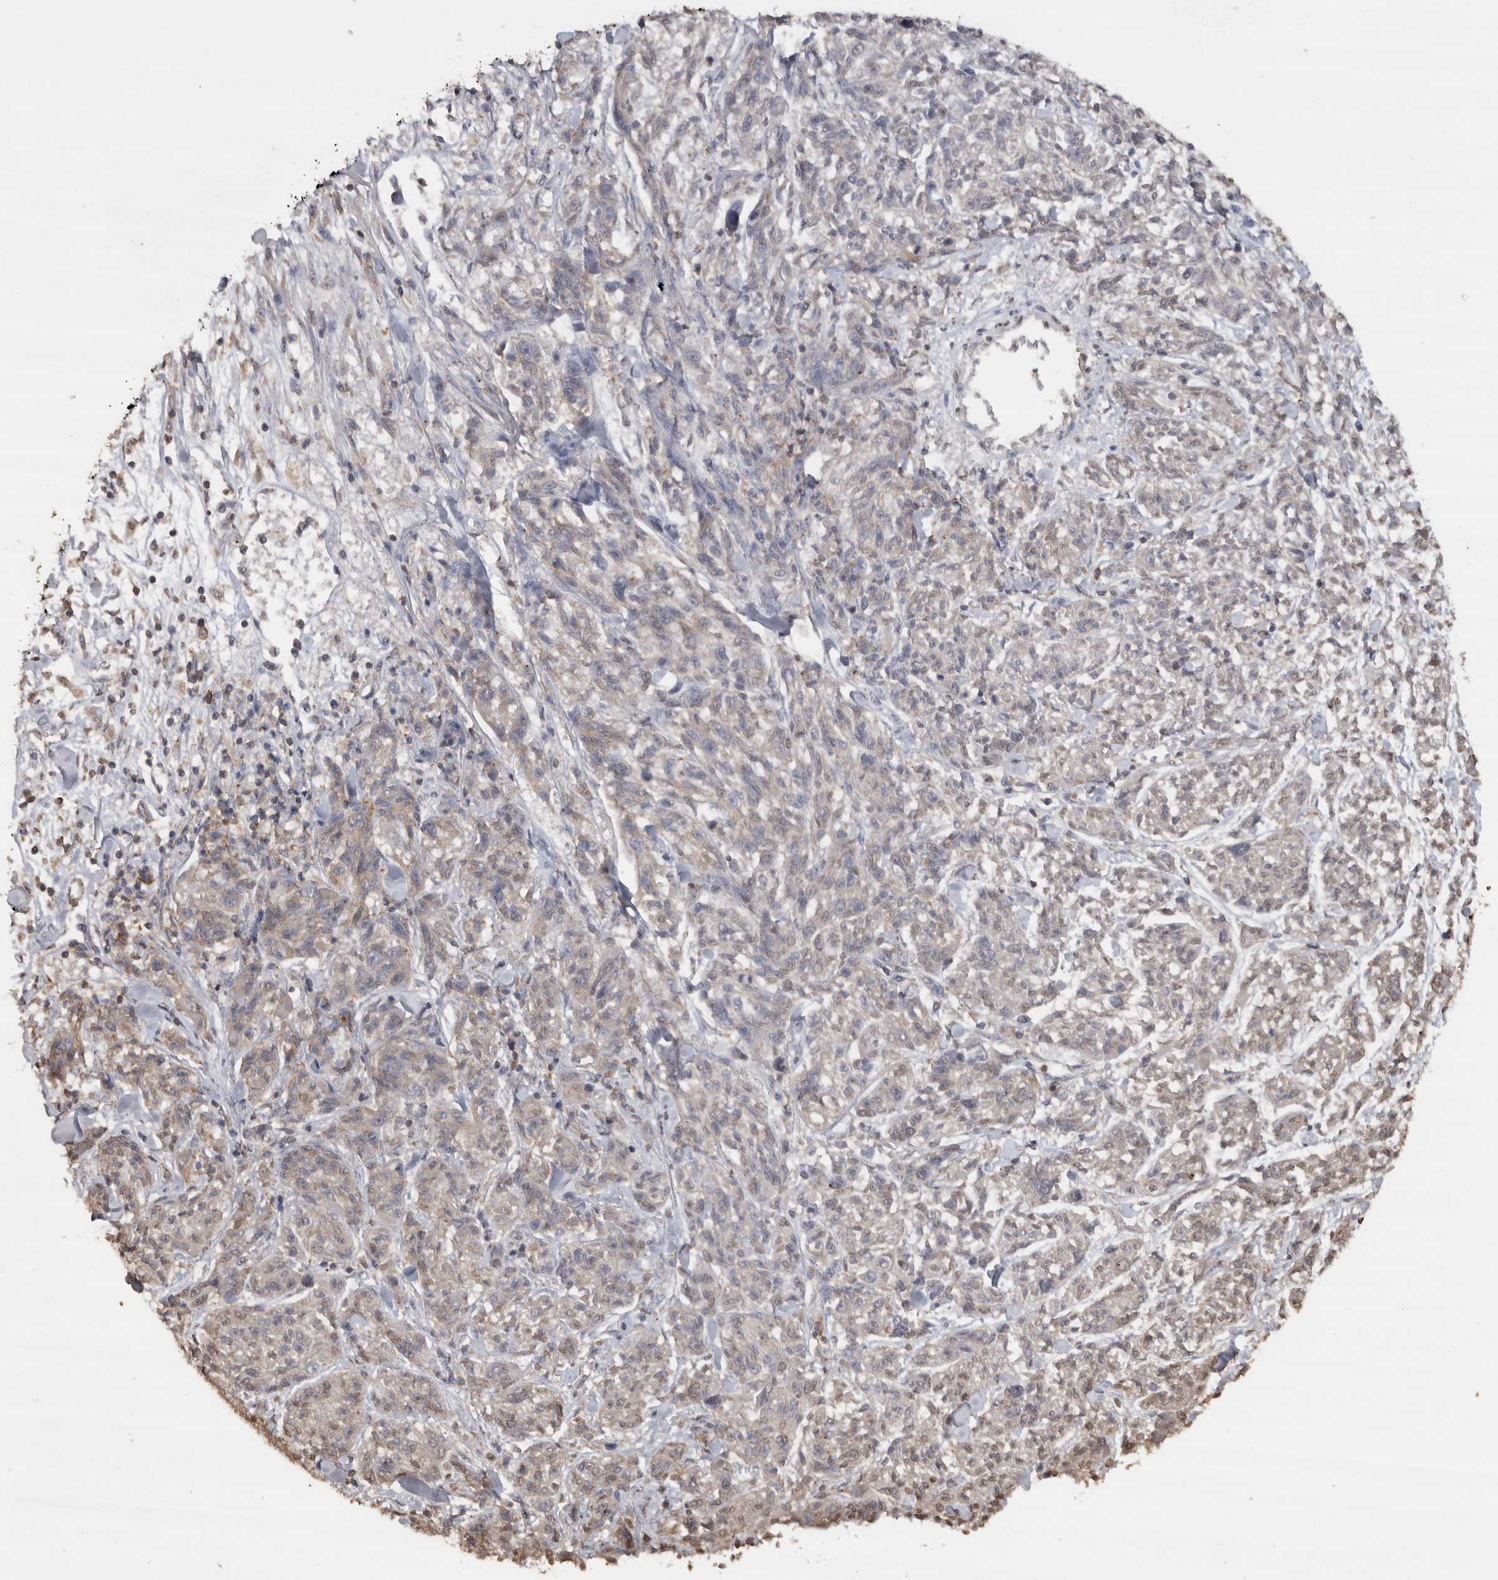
{"staining": {"intensity": "weak", "quantity": "25%-75%", "location": "cytoplasmic/membranous,nuclear"}, "tissue": "melanoma", "cell_type": "Tumor cells", "image_type": "cancer", "snomed": [{"axis": "morphology", "description": "Malignant melanoma, NOS"}, {"axis": "topography", "description": "Skin"}], "caption": "Immunohistochemistry of malignant melanoma exhibits low levels of weak cytoplasmic/membranous and nuclear positivity in approximately 25%-75% of tumor cells. (DAB (3,3'-diaminobenzidine) IHC, brown staining for protein, blue staining for nuclei).", "gene": "CRELD2", "patient": {"sex": "male", "age": 53}}